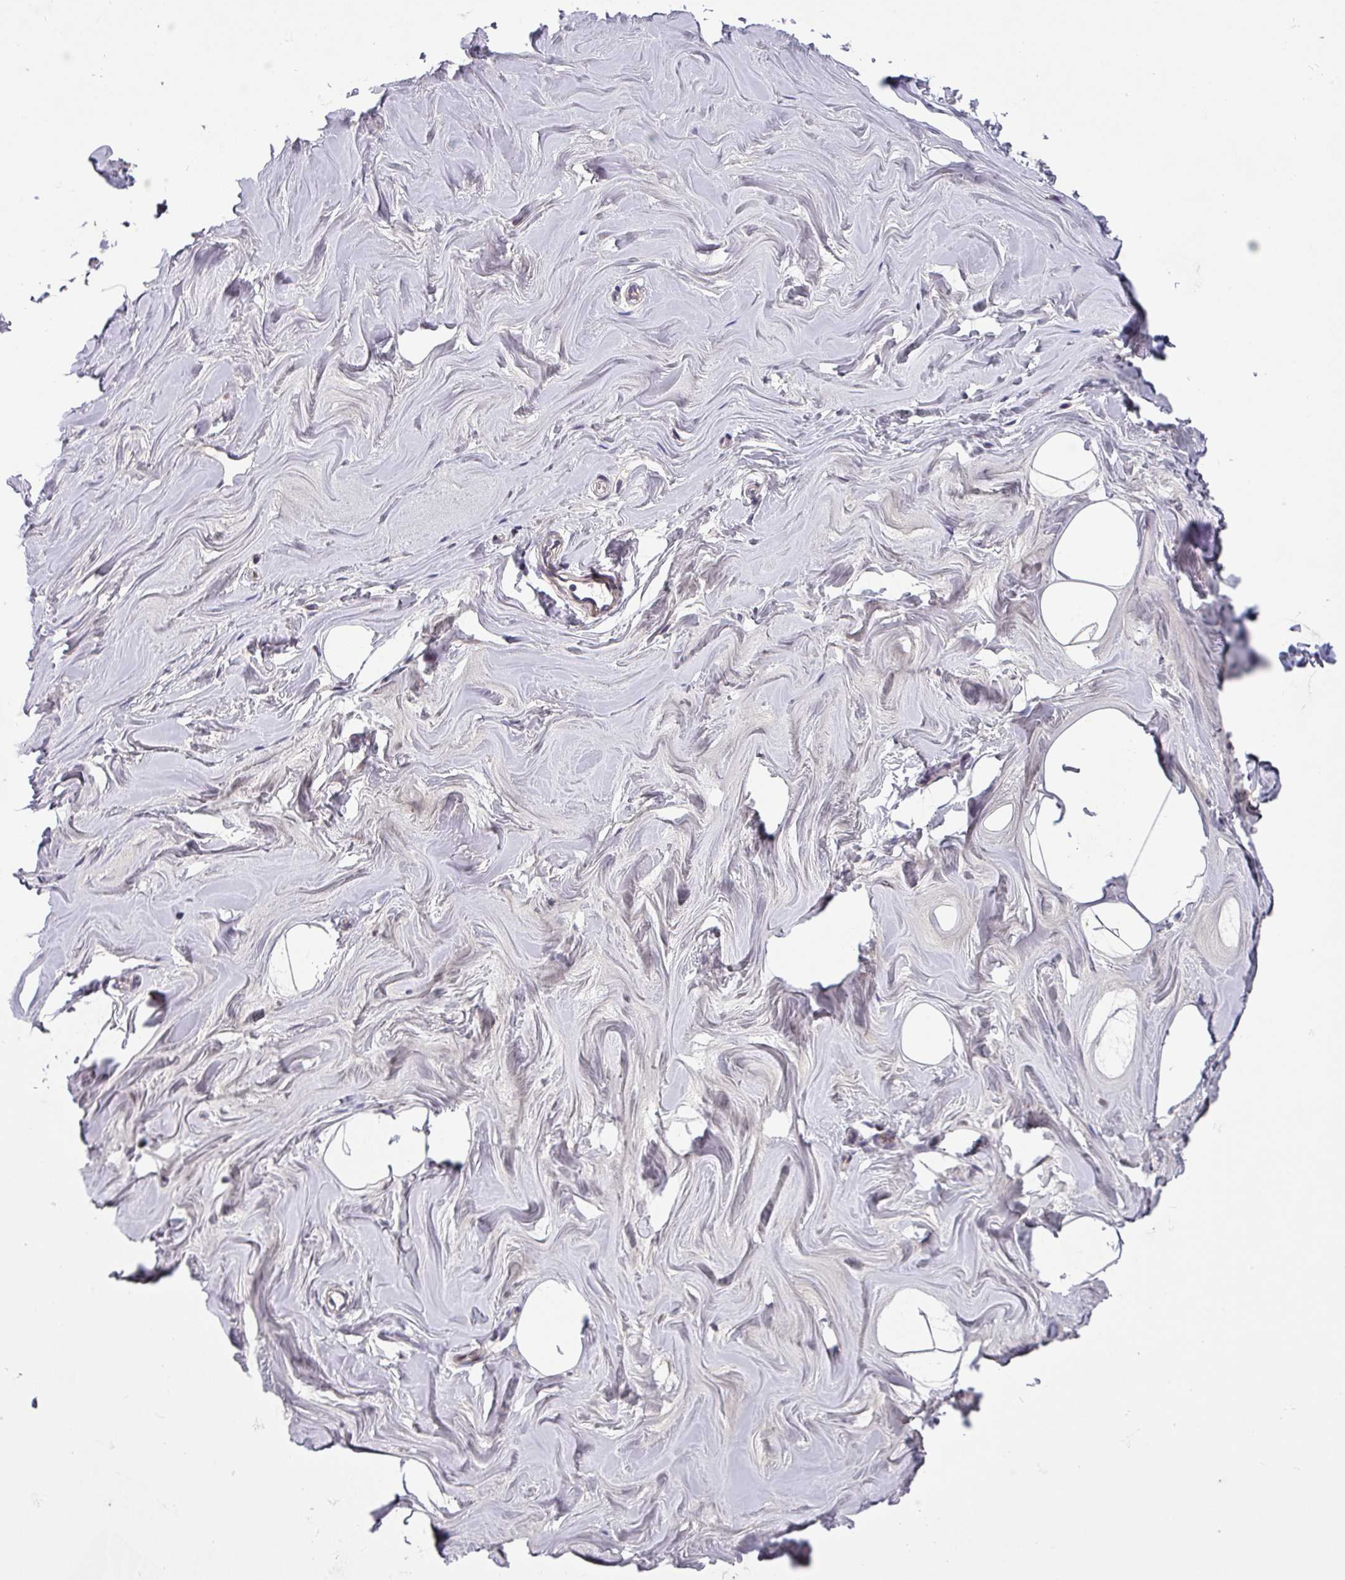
{"staining": {"intensity": "negative", "quantity": "none", "location": "none"}, "tissue": "breast", "cell_type": "Adipocytes", "image_type": "normal", "snomed": [{"axis": "morphology", "description": "Normal tissue, NOS"}, {"axis": "topography", "description": "Breast"}], "caption": "This is an IHC image of normal human breast. There is no staining in adipocytes.", "gene": "KLHL3", "patient": {"sex": "female", "age": 25}}